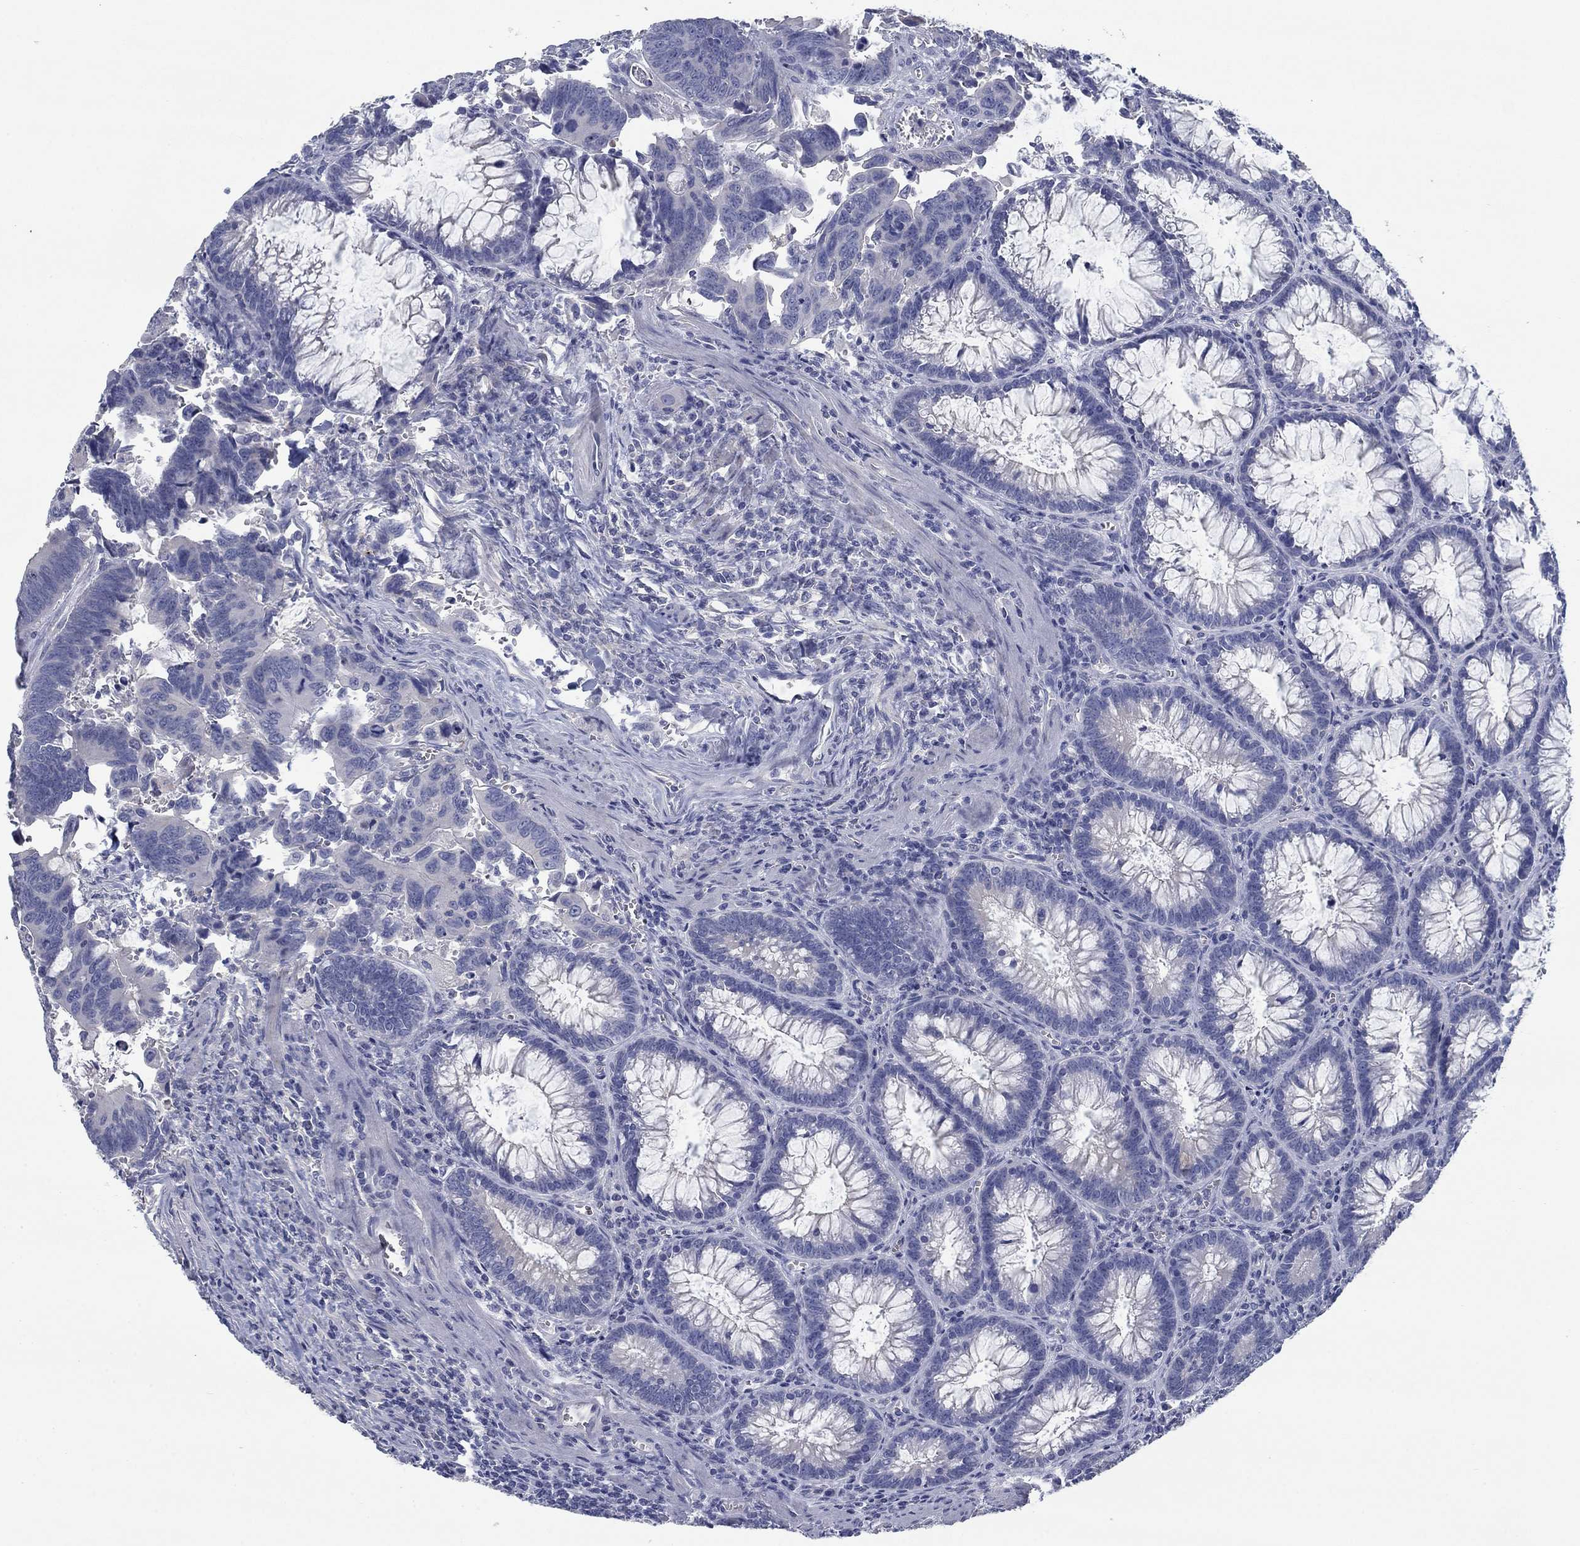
{"staining": {"intensity": "negative", "quantity": "none", "location": "none"}, "tissue": "colorectal cancer", "cell_type": "Tumor cells", "image_type": "cancer", "snomed": [{"axis": "morphology", "description": "Adenocarcinoma, NOS"}, {"axis": "topography", "description": "Rectum"}], "caption": "Adenocarcinoma (colorectal) was stained to show a protein in brown. There is no significant positivity in tumor cells. The staining is performed using DAB brown chromogen with nuclei counter-stained in using hematoxylin.", "gene": "APOC3", "patient": {"sex": "male", "age": 67}}